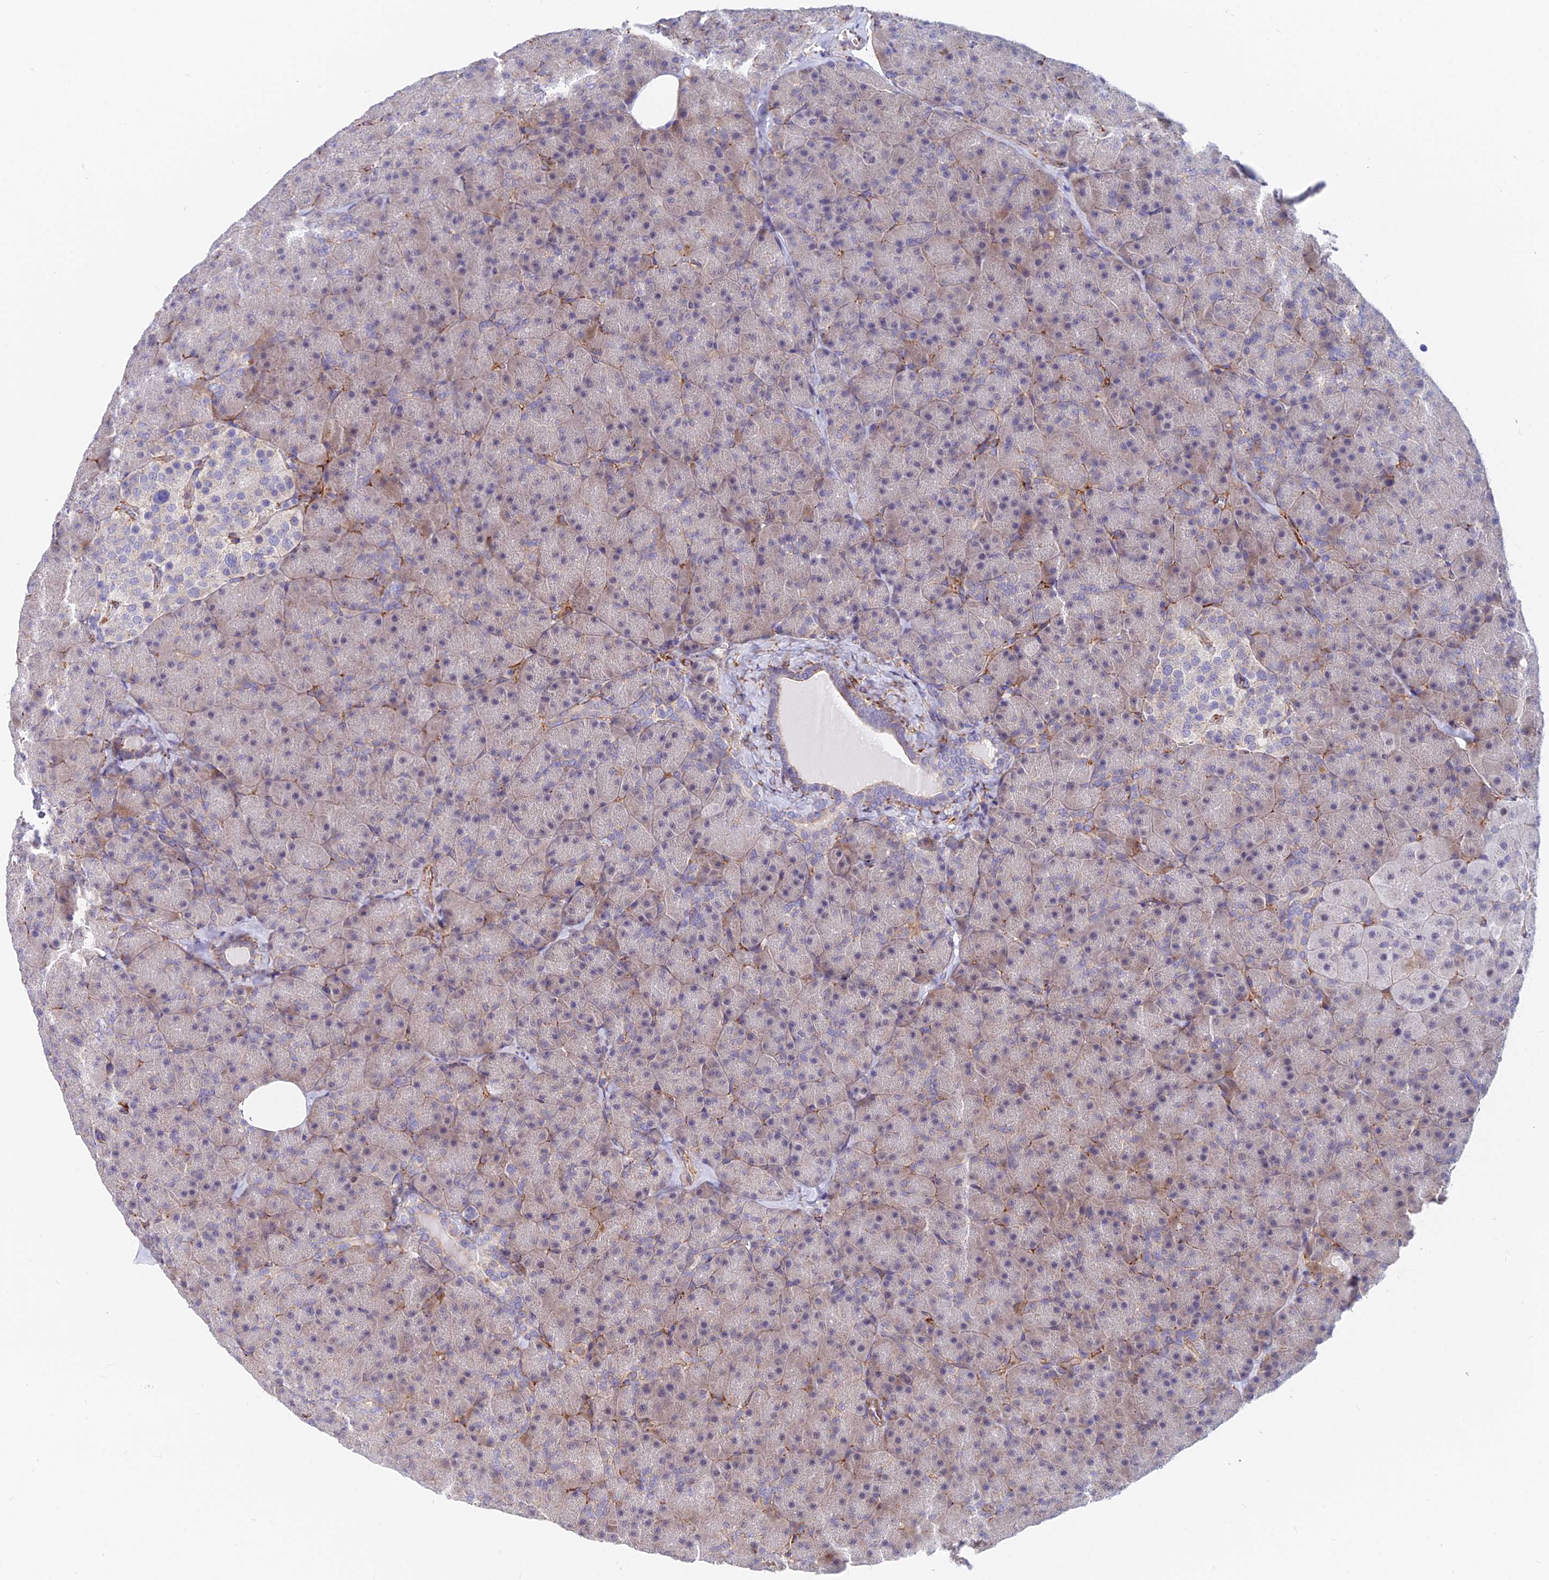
{"staining": {"intensity": "weak", "quantity": "<25%", "location": "nuclear"}, "tissue": "pancreas", "cell_type": "Exocrine glandular cells", "image_type": "normal", "snomed": [{"axis": "morphology", "description": "Normal tissue, NOS"}, {"axis": "topography", "description": "Pancreas"}], "caption": "DAB (3,3'-diaminobenzidine) immunohistochemical staining of normal human pancreas displays no significant expression in exocrine glandular cells.", "gene": "VSTM2L", "patient": {"sex": "male", "age": 36}}